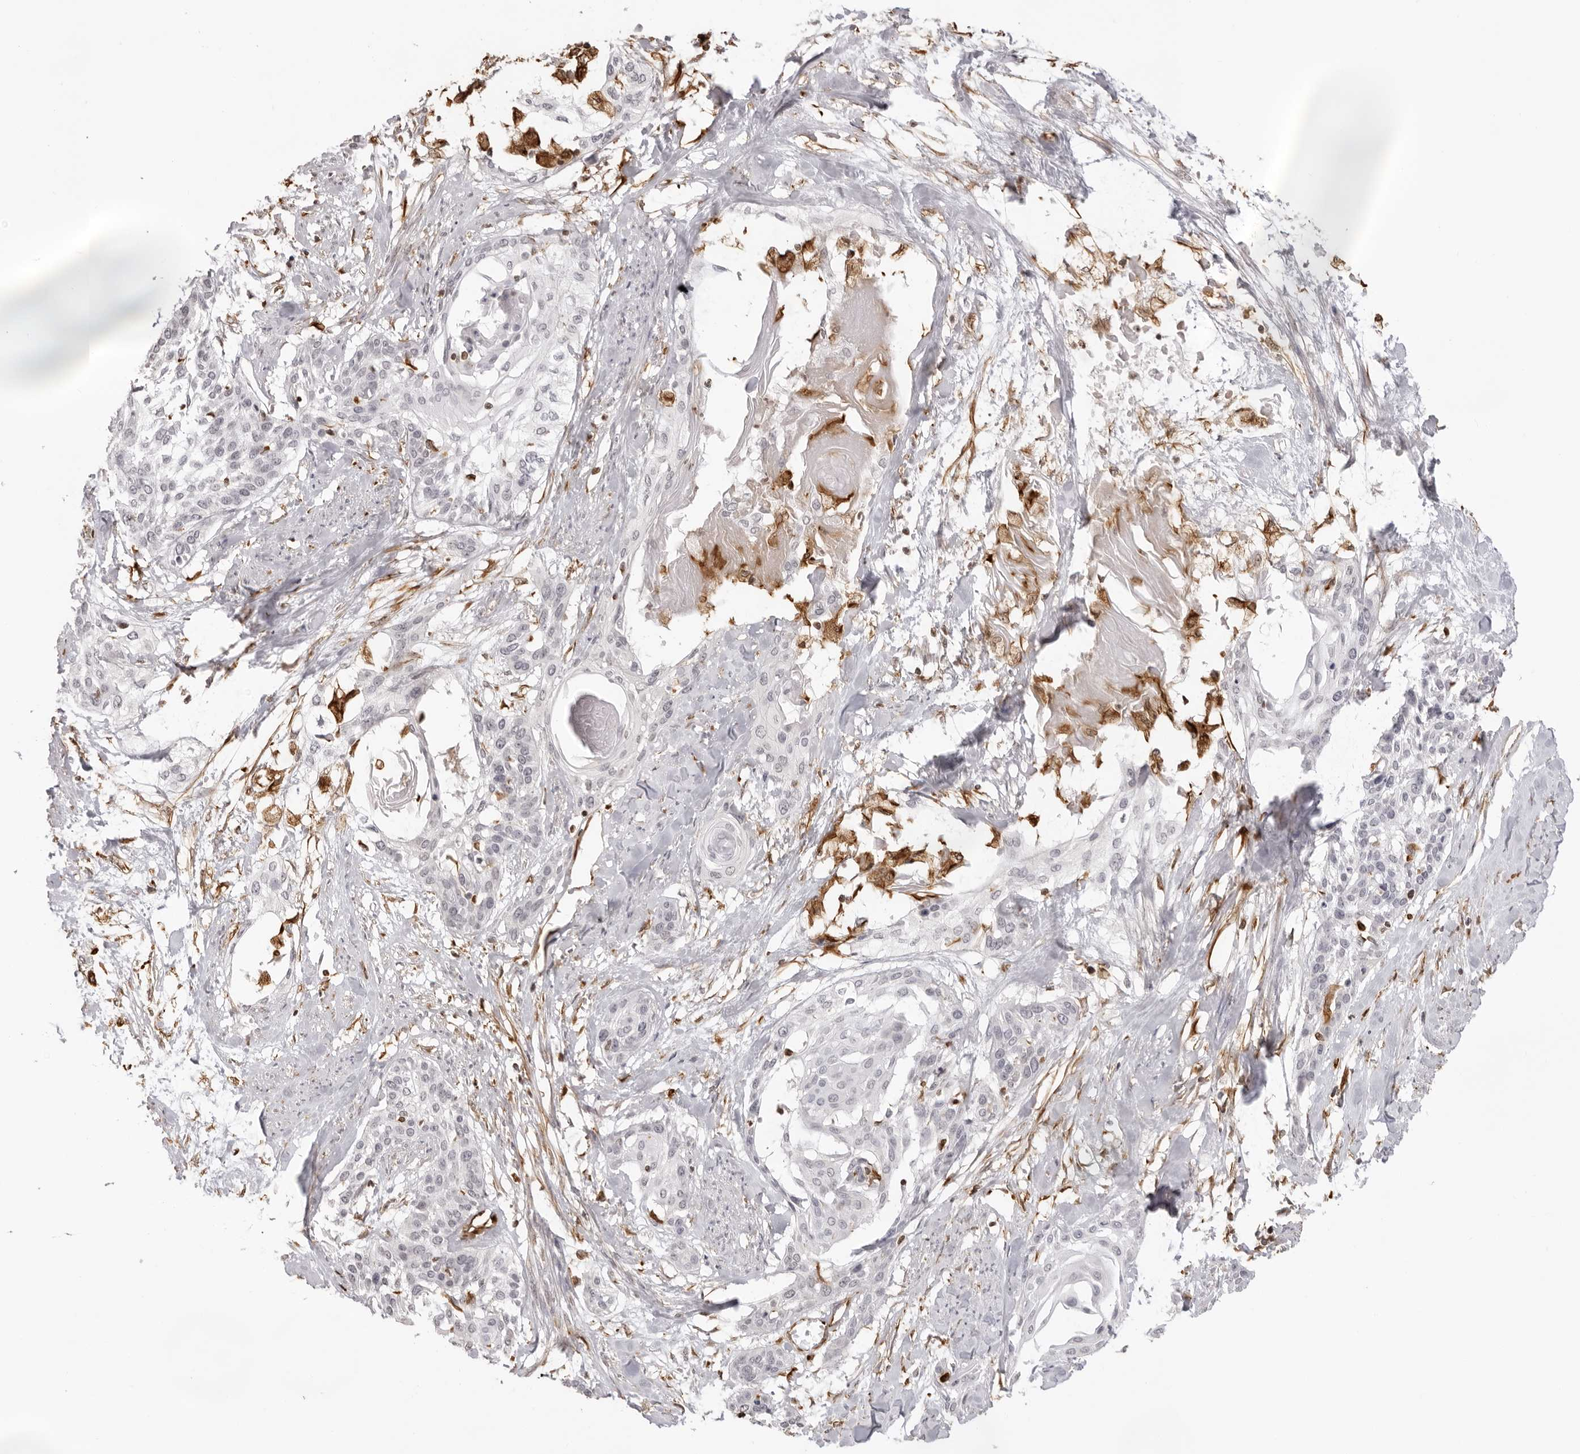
{"staining": {"intensity": "negative", "quantity": "none", "location": "none"}, "tissue": "cervical cancer", "cell_type": "Tumor cells", "image_type": "cancer", "snomed": [{"axis": "morphology", "description": "Squamous cell carcinoma, NOS"}, {"axis": "topography", "description": "Cervix"}], "caption": "This is a image of immunohistochemistry staining of cervical cancer, which shows no staining in tumor cells. (DAB (3,3'-diaminobenzidine) IHC with hematoxylin counter stain).", "gene": "DYNLT5", "patient": {"sex": "female", "age": 57}}